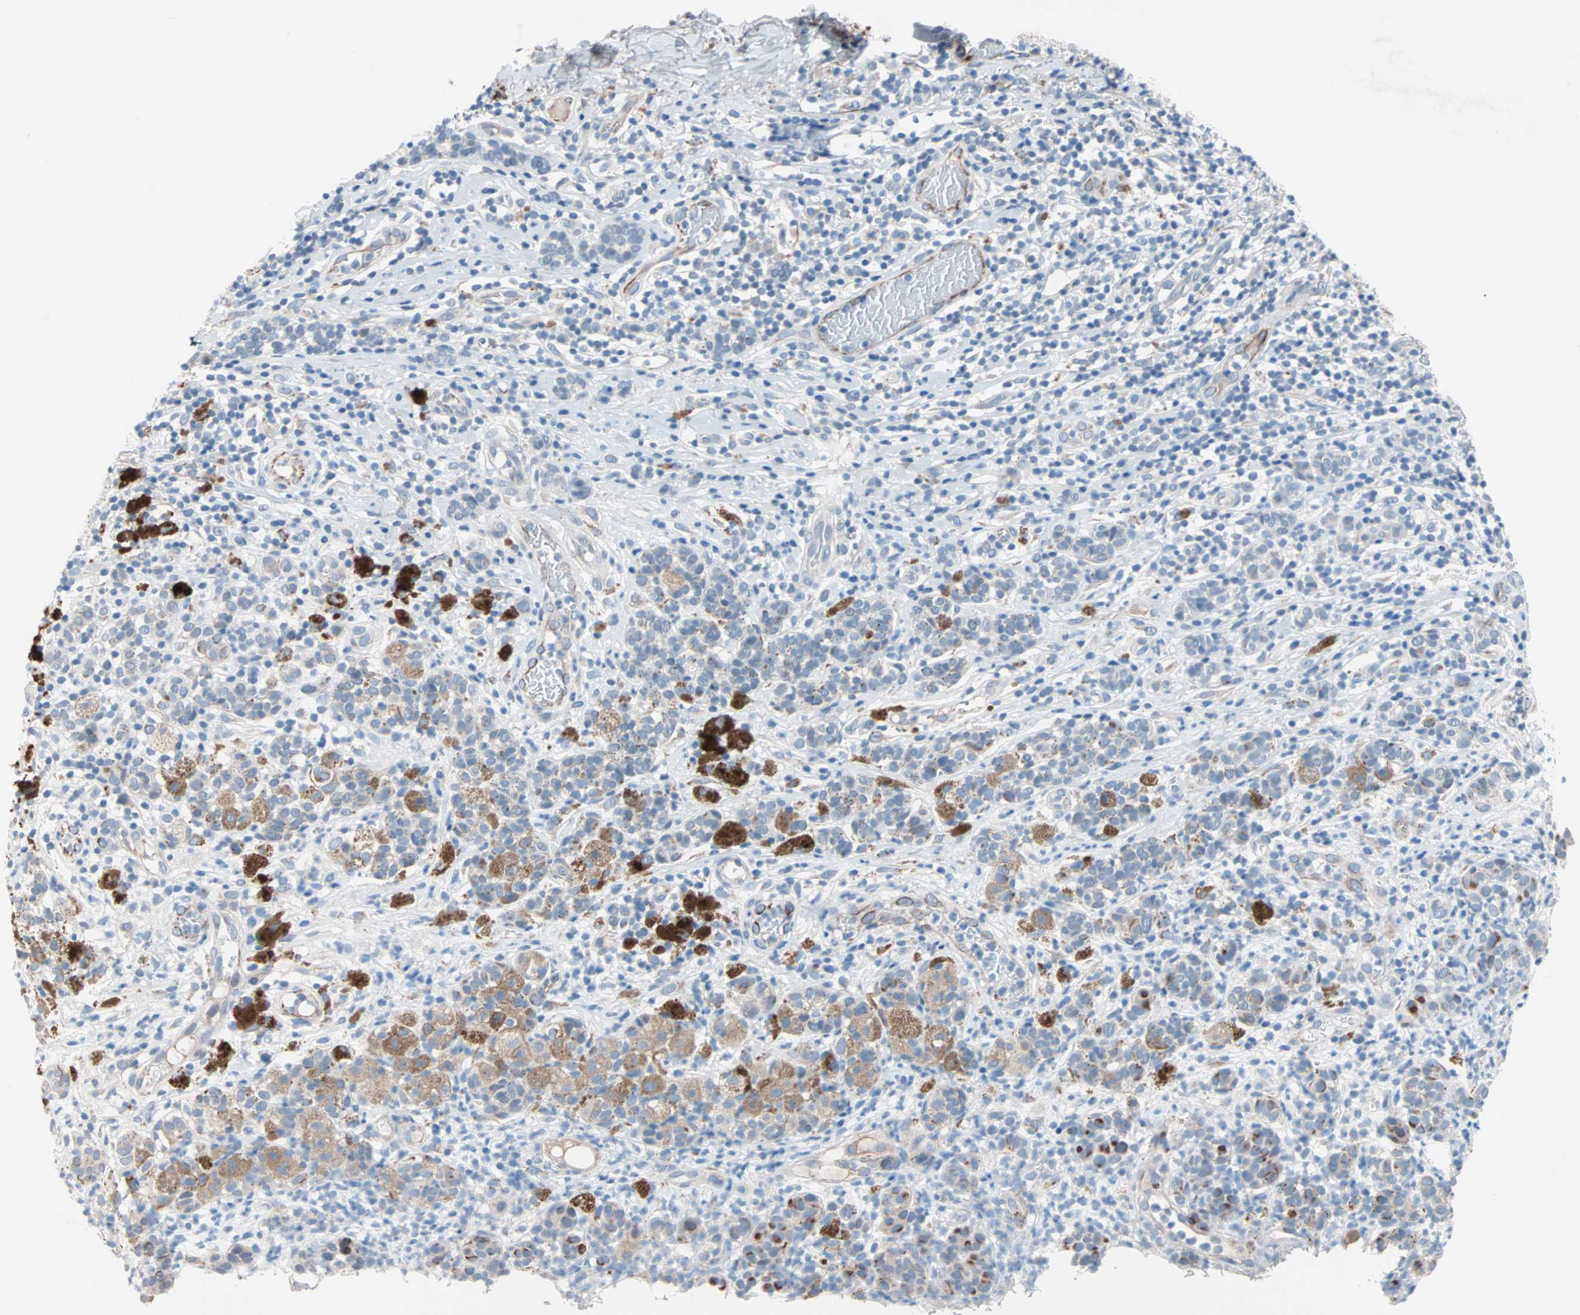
{"staining": {"intensity": "negative", "quantity": "none", "location": "none"}, "tissue": "melanoma", "cell_type": "Tumor cells", "image_type": "cancer", "snomed": [{"axis": "morphology", "description": "Malignant melanoma, NOS"}, {"axis": "topography", "description": "Skin"}], "caption": "Immunohistochemical staining of melanoma shows no significant positivity in tumor cells.", "gene": "ULBP1", "patient": {"sex": "male", "age": 64}}